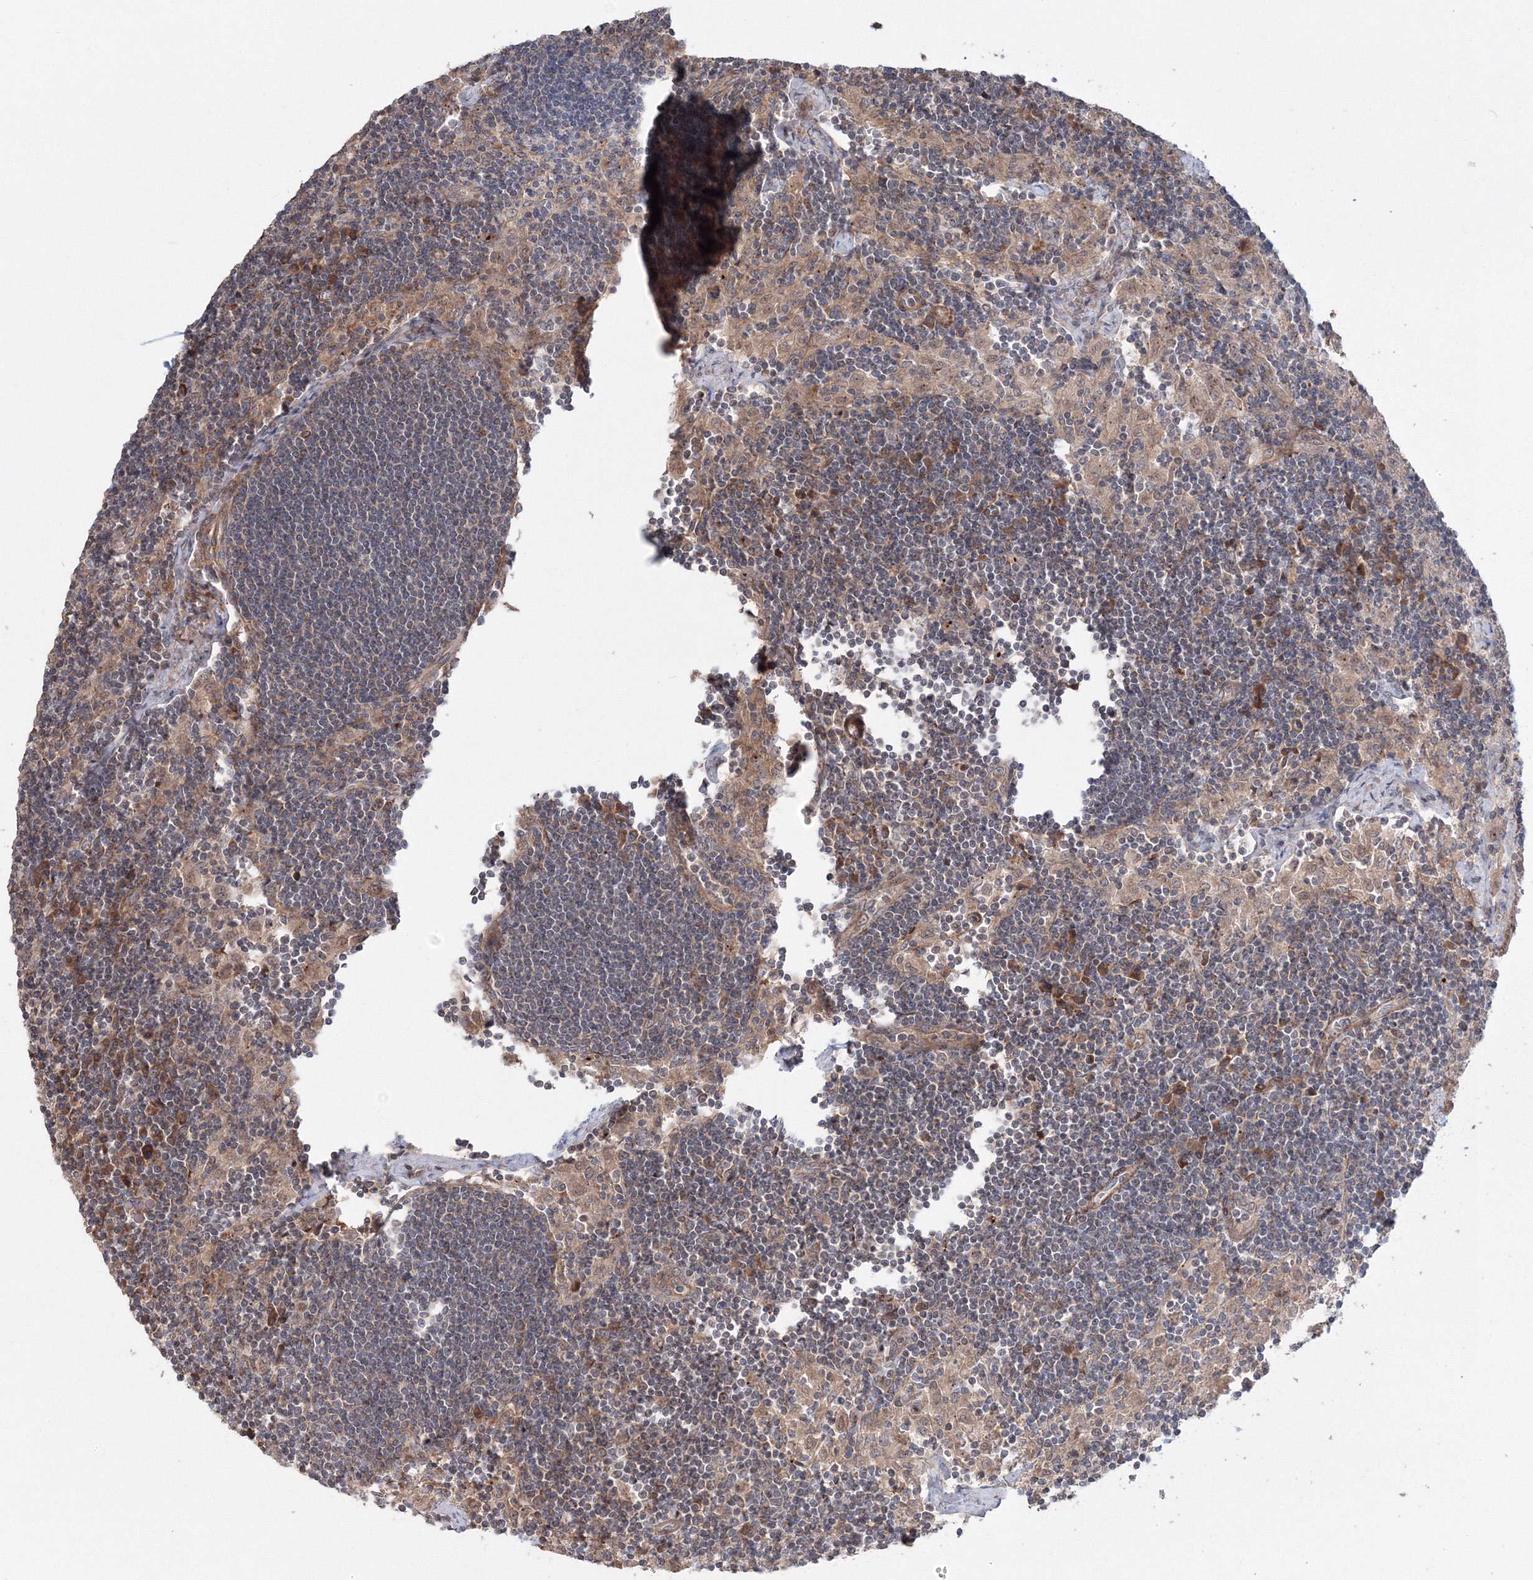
{"staining": {"intensity": "strong", "quantity": "<25%", "location": "cytoplasmic/membranous"}, "tissue": "lymph node", "cell_type": "Germinal center cells", "image_type": "normal", "snomed": [{"axis": "morphology", "description": "Normal tissue, NOS"}, {"axis": "topography", "description": "Lymph node"}], "caption": "Immunohistochemical staining of unremarkable human lymph node displays medium levels of strong cytoplasmic/membranous expression in approximately <25% of germinal center cells. The protein is shown in brown color, while the nuclei are stained blue.", "gene": "NOA1", "patient": {"sex": "male", "age": 24}}